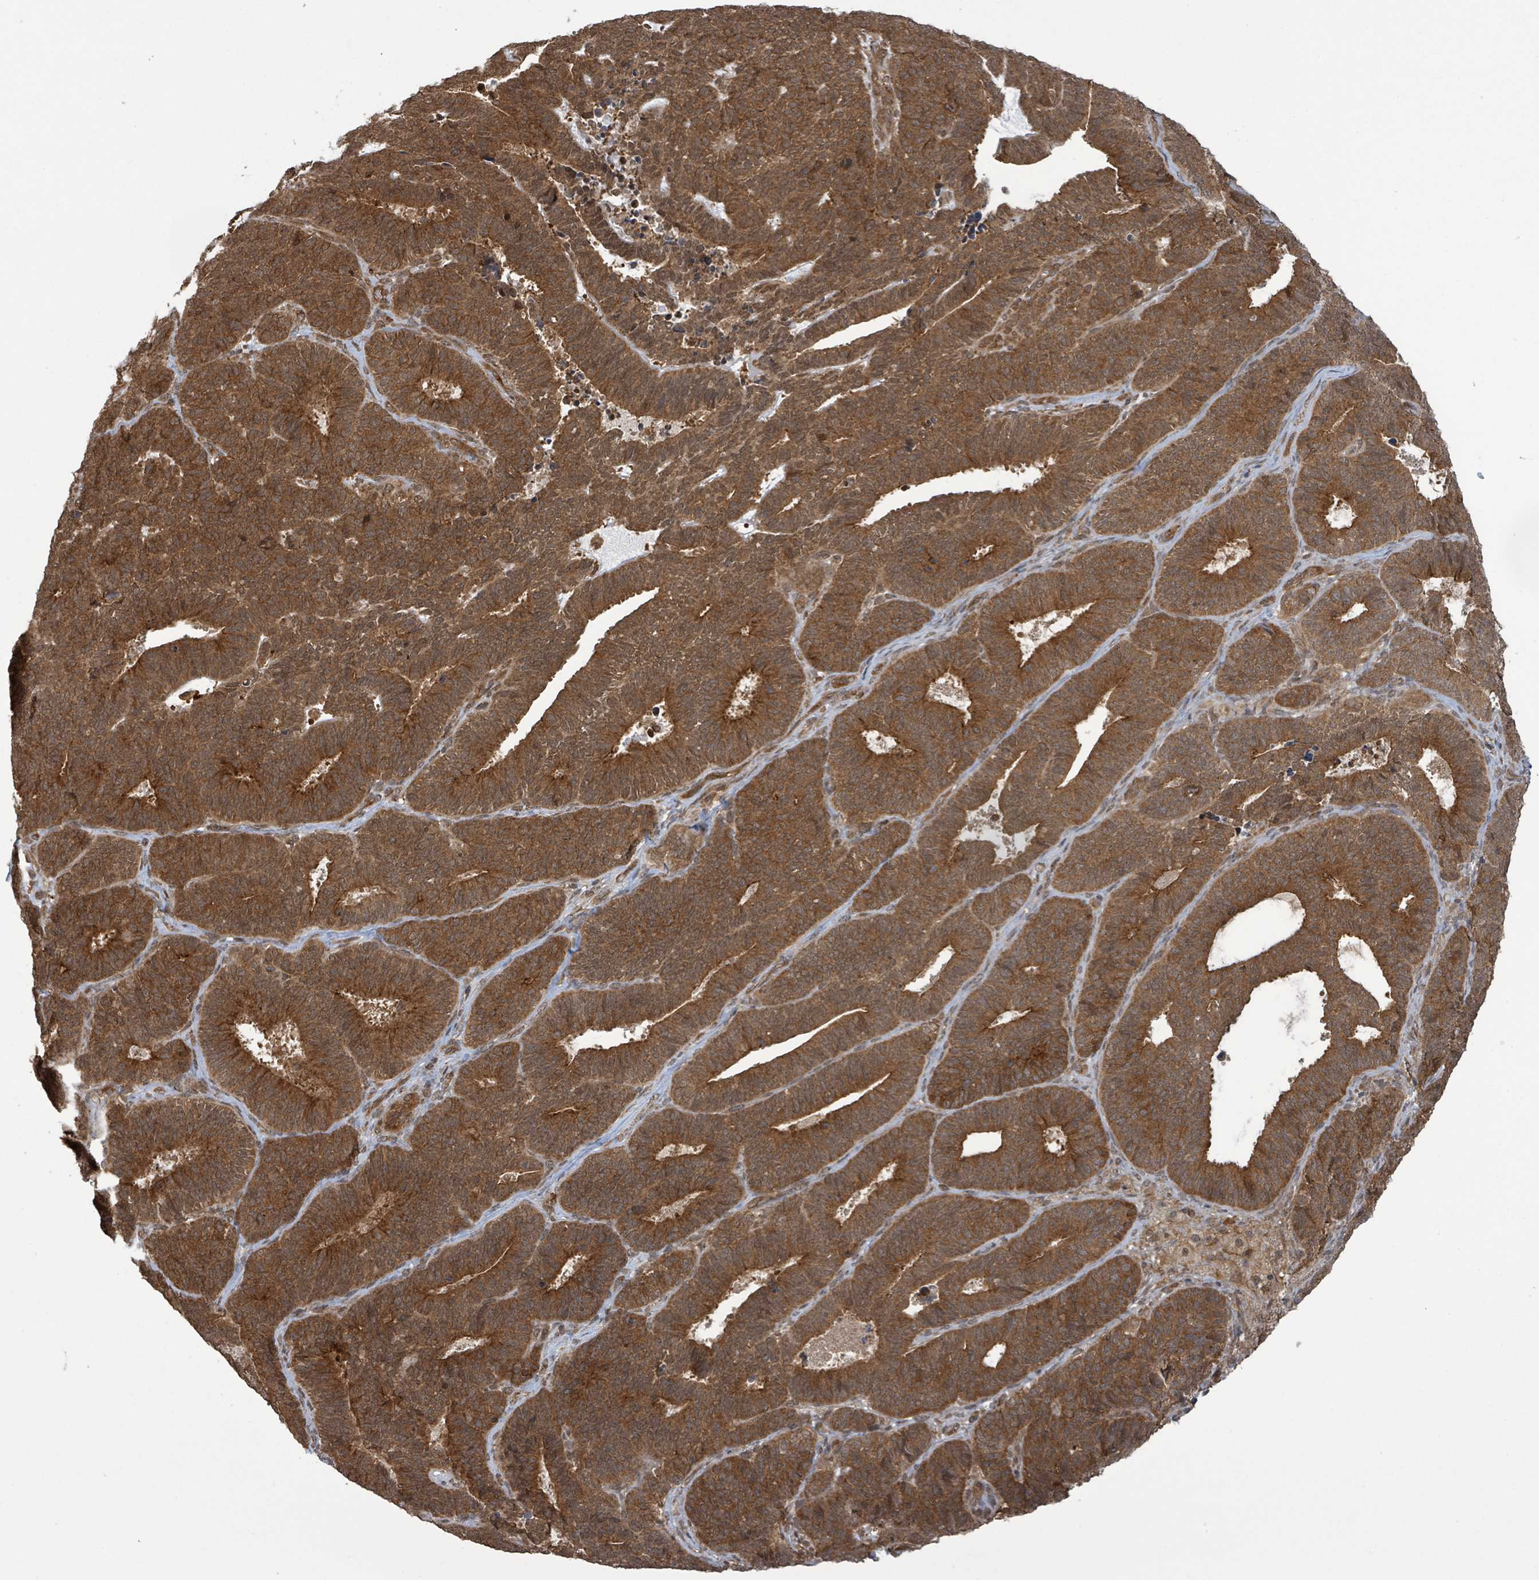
{"staining": {"intensity": "strong", "quantity": ">75%", "location": "cytoplasmic/membranous"}, "tissue": "endometrial cancer", "cell_type": "Tumor cells", "image_type": "cancer", "snomed": [{"axis": "morphology", "description": "Adenocarcinoma, NOS"}, {"axis": "topography", "description": "Endometrium"}], "caption": "Immunohistochemistry (IHC) (DAB (3,3'-diaminobenzidine)) staining of endometrial adenocarcinoma reveals strong cytoplasmic/membranous protein expression in about >75% of tumor cells.", "gene": "KLC1", "patient": {"sex": "female", "age": 70}}